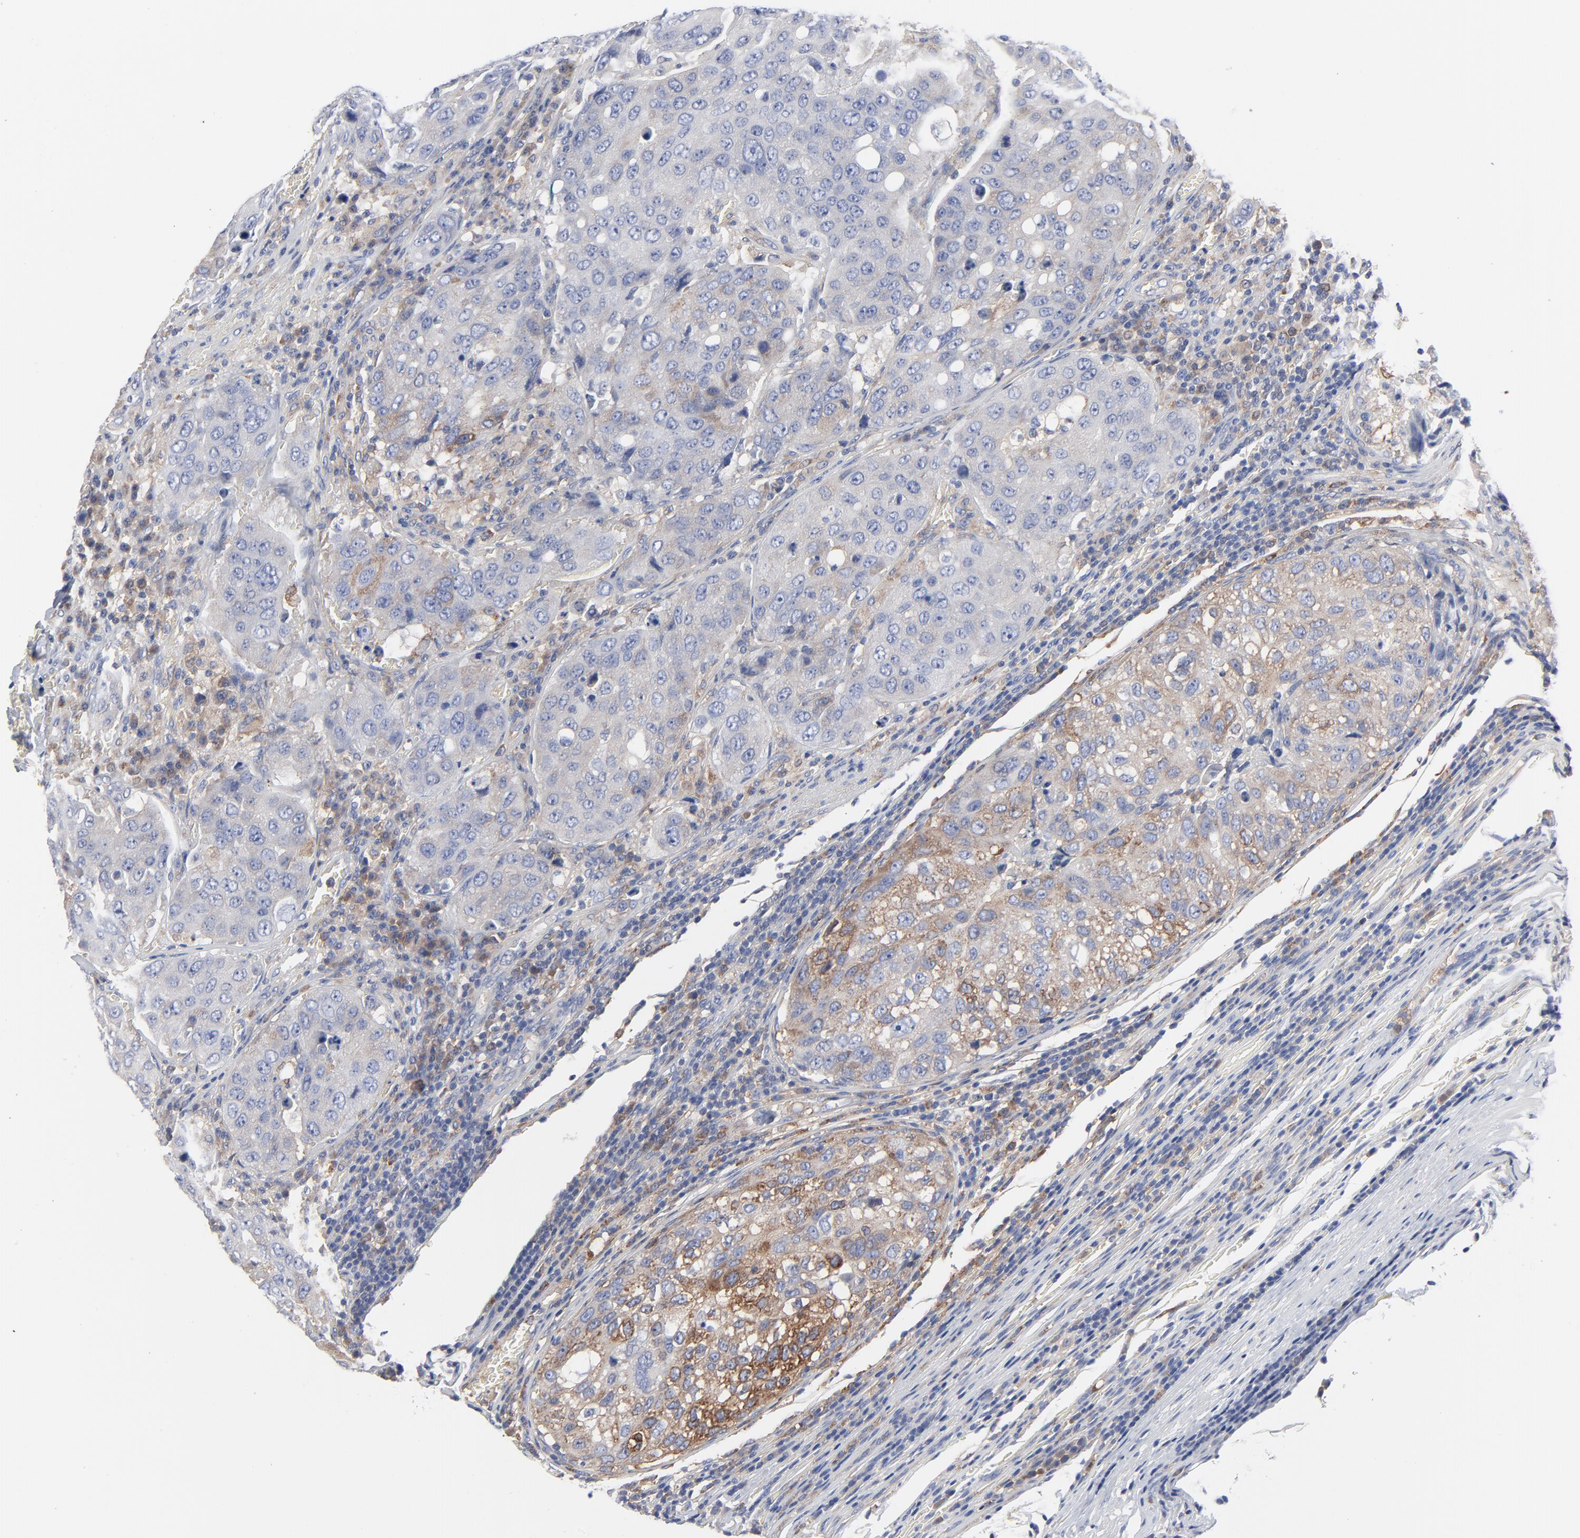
{"staining": {"intensity": "moderate", "quantity": "<25%", "location": "cytoplasmic/membranous"}, "tissue": "urothelial cancer", "cell_type": "Tumor cells", "image_type": "cancer", "snomed": [{"axis": "morphology", "description": "Urothelial carcinoma, High grade"}, {"axis": "topography", "description": "Lymph node"}, {"axis": "topography", "description": "Urinary bladder"}], "caption": "Immunohistochemical staining of human high-grade urothelial carcinoma reveals low levels of moderate cytoplasmic/membranous protein positivity in about <25% of tumor cells.", "gene": "STAT2", "patient": {"sex": "male", "age": 51}}